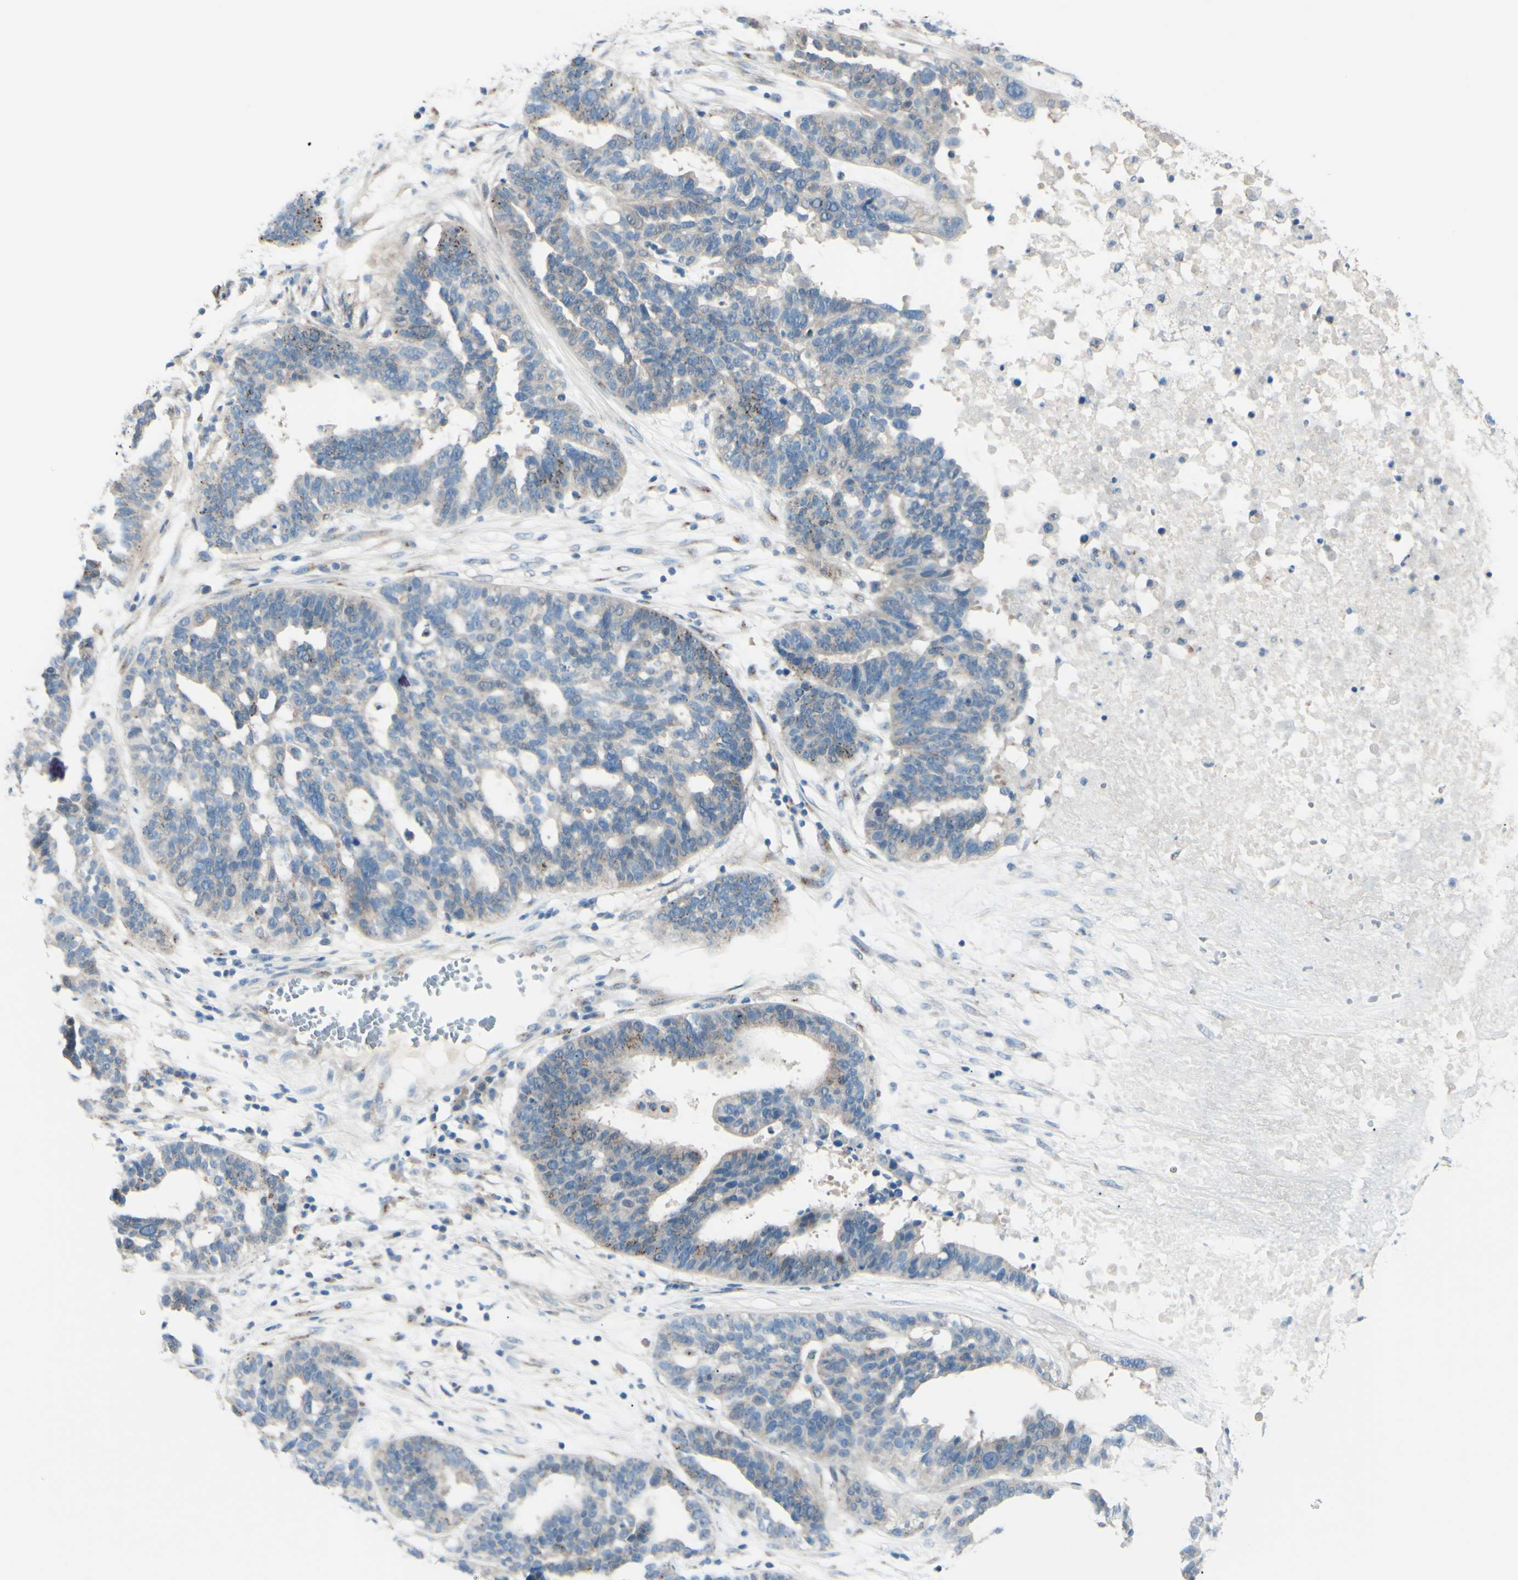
{"staining": {"intensity": "weak", "quantity": "25%-75%", "location": "cytoplasmic/membranous"}, "tissue": "ovarian cancer", "cell_type": "Tumor cells", "image_type": "cancer", "snomed": [{"axis": "morphology", "description": "Cystadenocarcinoma, serous, NOS"}, {"axis": "topography", "description": "Ovary"}], "caption": "A brown stain shows weak cytoplasmic/membranous staining of a protein in human serous cystadenocarcinoma (ovarian) tumor cells.", "gene": "B4GALT1", "patient": {"sex": "female", "age": 59}}